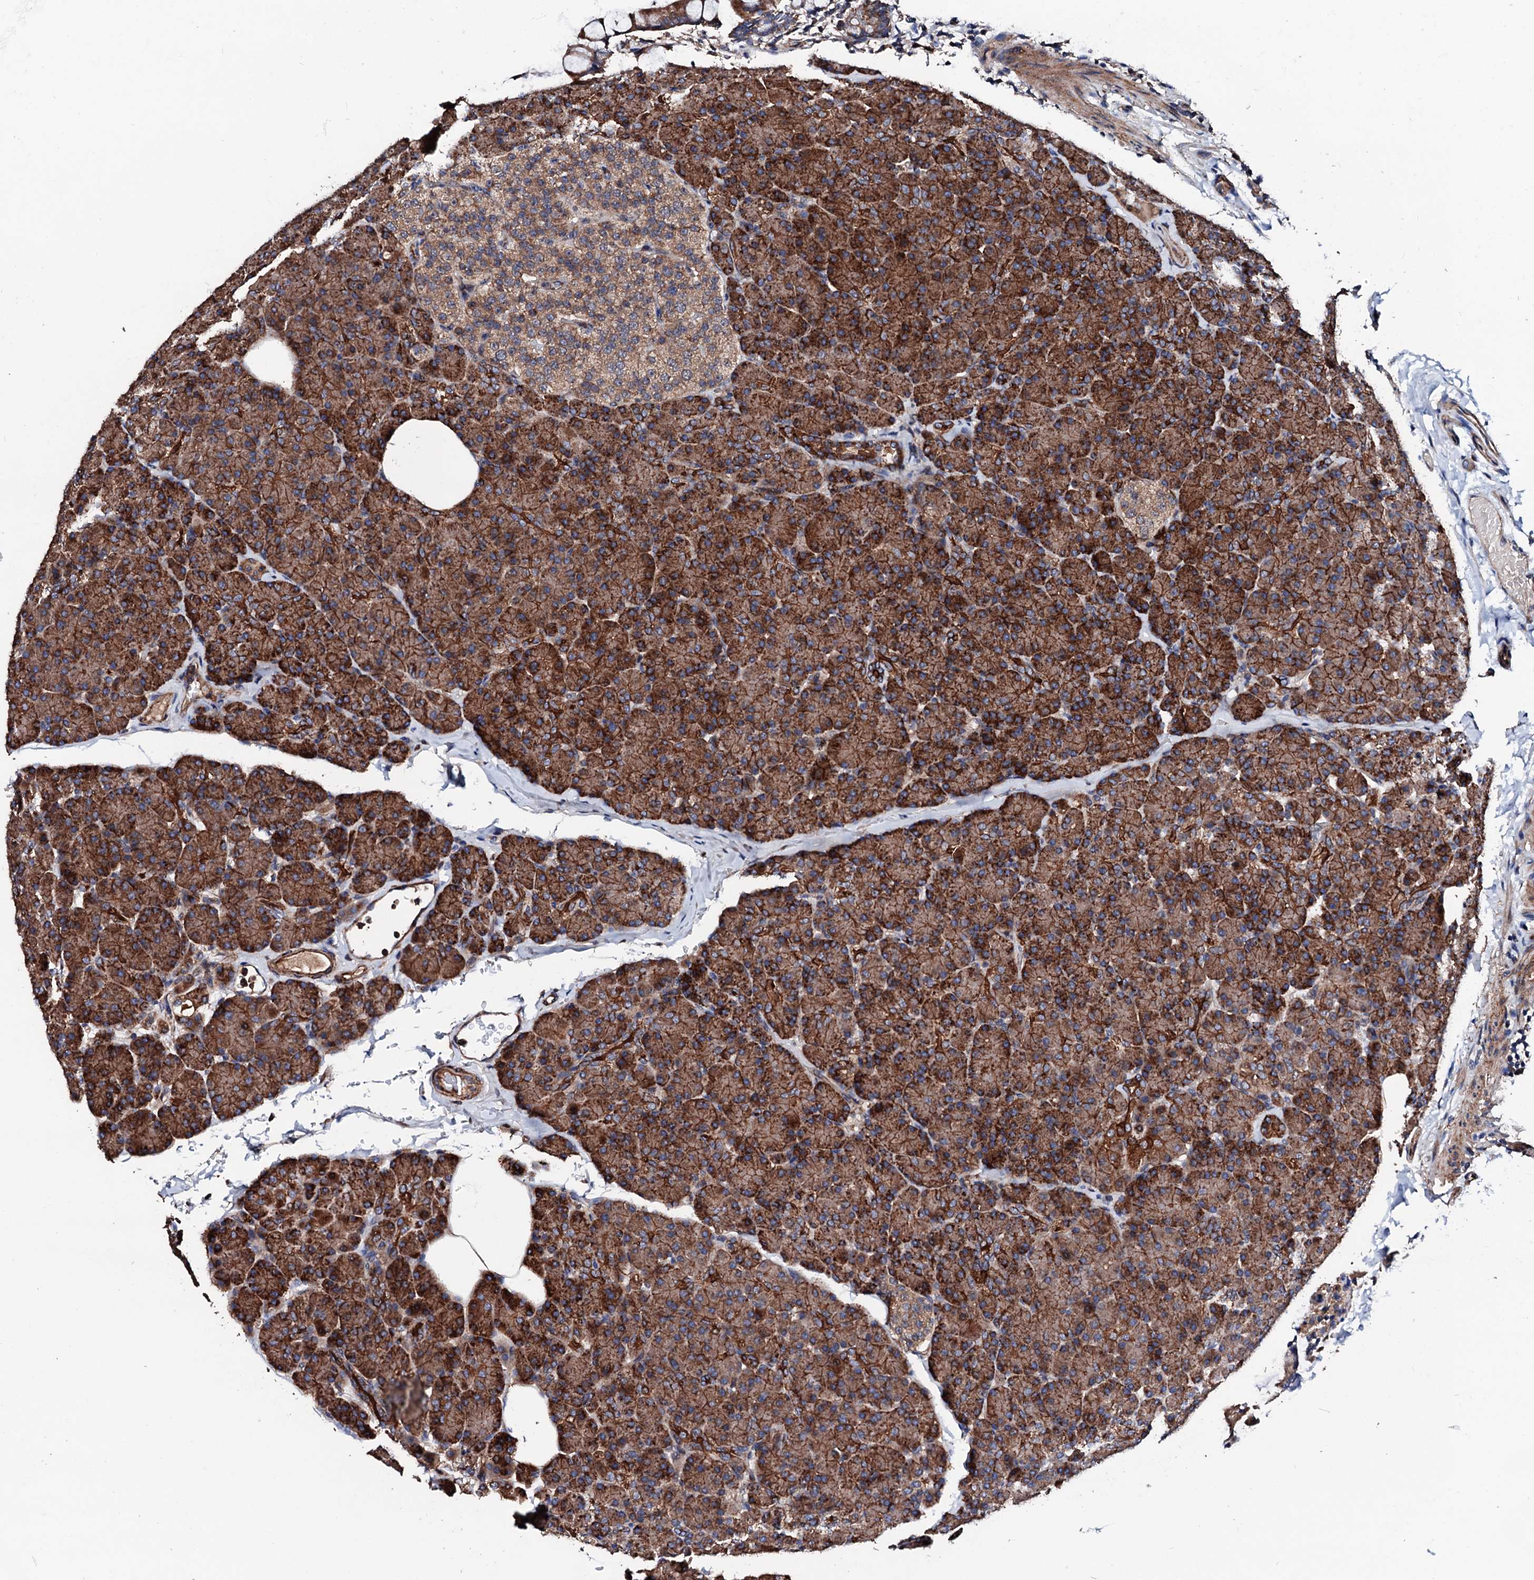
{"staining": {"intensity": "strong", "quantity": ">75%", "location": "cytoplasmic/membranous"}, "tissue": "pancreas", "cell_type": "Exocrine glandular cells", "image_type": "normal", "snomed": [{"axis": "morphology", "description": "Normal tissue, NOS"}, {"axis": "topography", "description": "Pancreas"}], "caption": "The photomicrograph exhibits immunohistochemical staining of benign pancreas. There is strong cytoplasmic/membranous positivity is present in about >75% of exocrine glandular cells.", "gene": "TBCEL", "patient": {"sex": "female", "age": 43}}